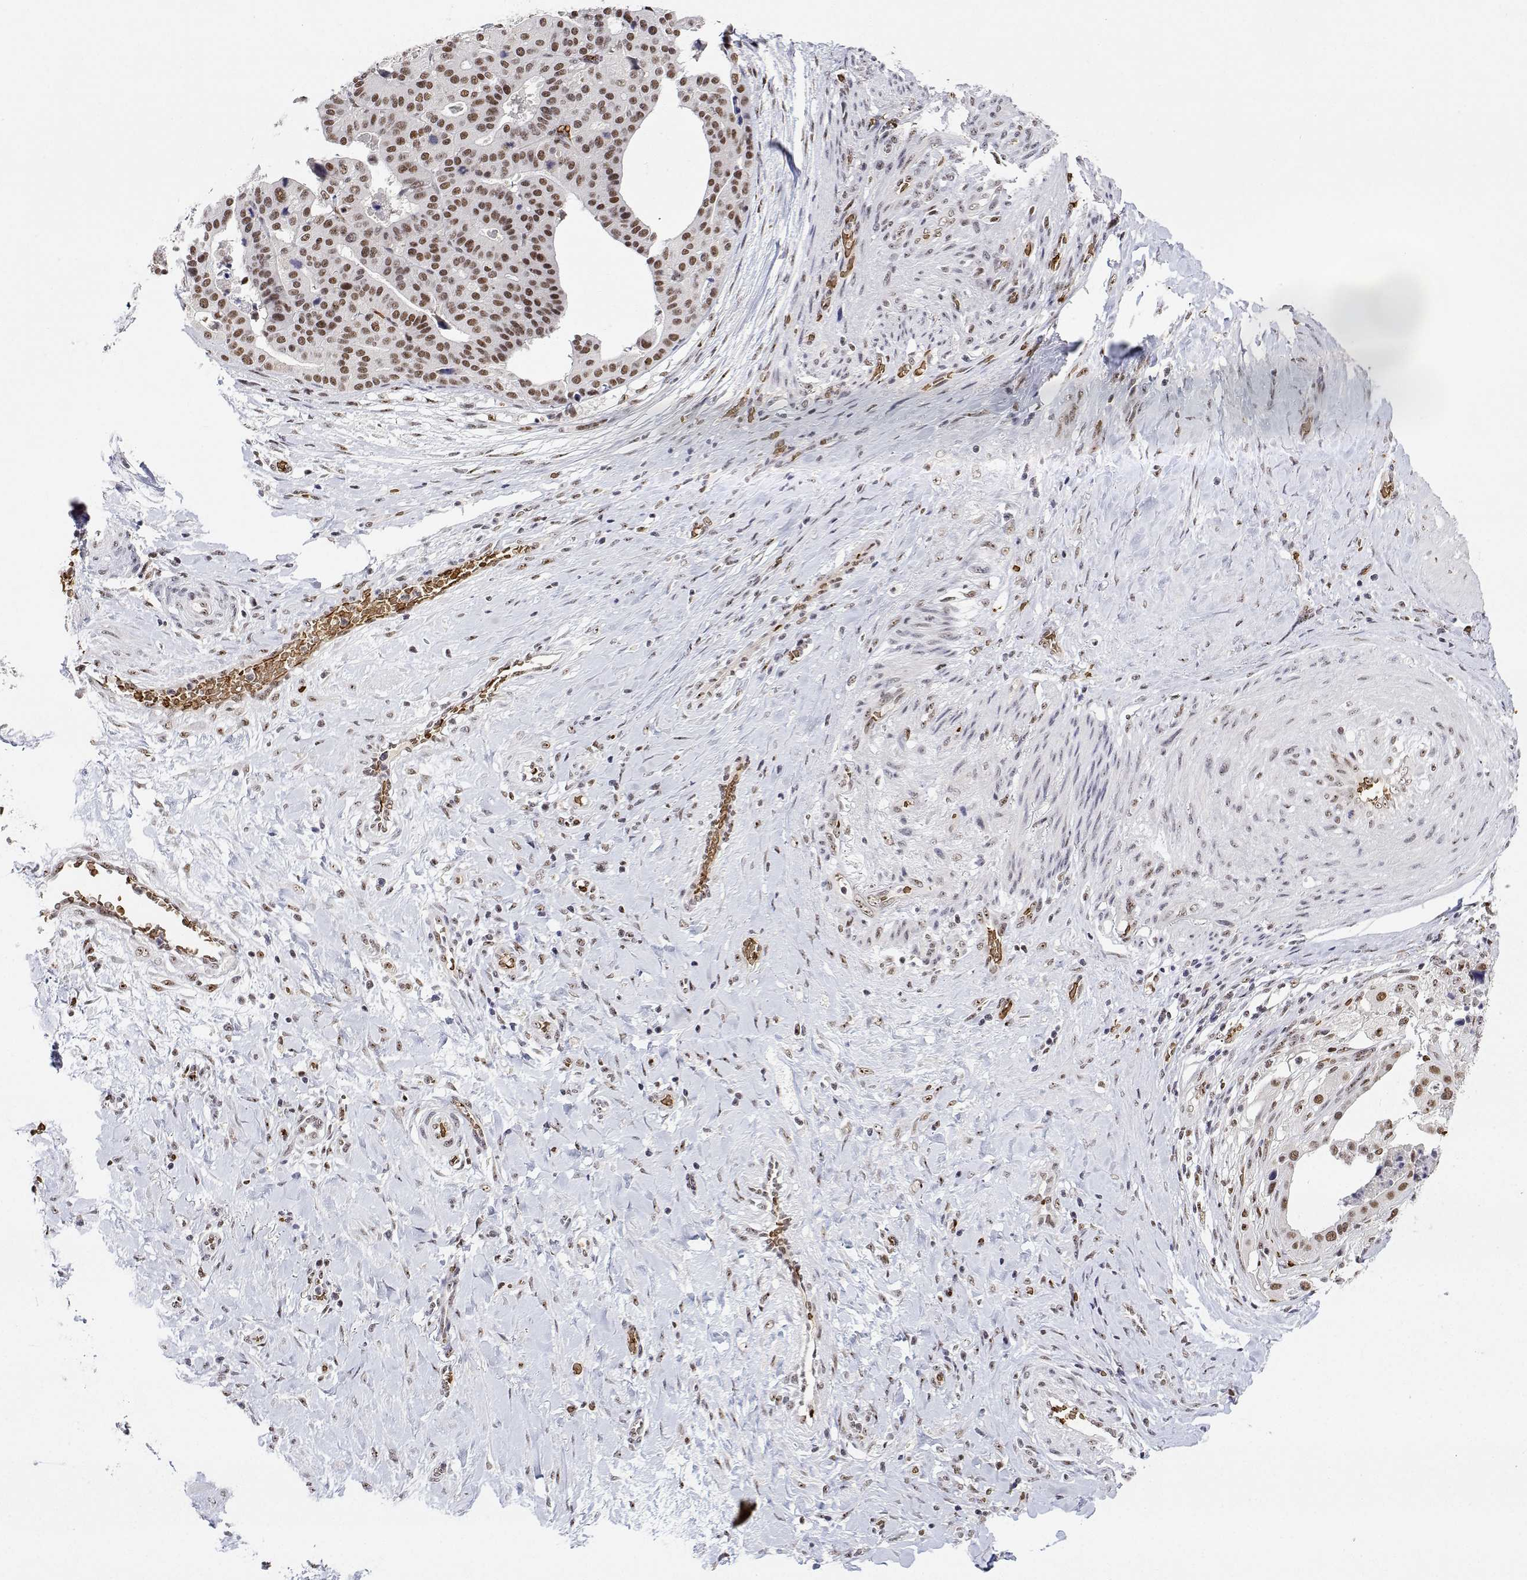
{"staining": {"intensity": "moderate", "quantity": ">75%", "location": "nuclear"}, "tissue": "stomach cancer", "cell_type": "Tumor cells", "image_type": "cancer", "snomed": [{"axis": "morphology", "description": "Adenocarcinoma, NOS"}, {"axis": "topography", "description": "Stomach"}], "caption": "Immunohistochemical staining of human adenocarcinoma (stomach) demonstrates medium levels of moderate nuclear positivity in about >75% of tumor cells.", "gene": "ADAR", "patient": {"sex": "male", "age": 48}}